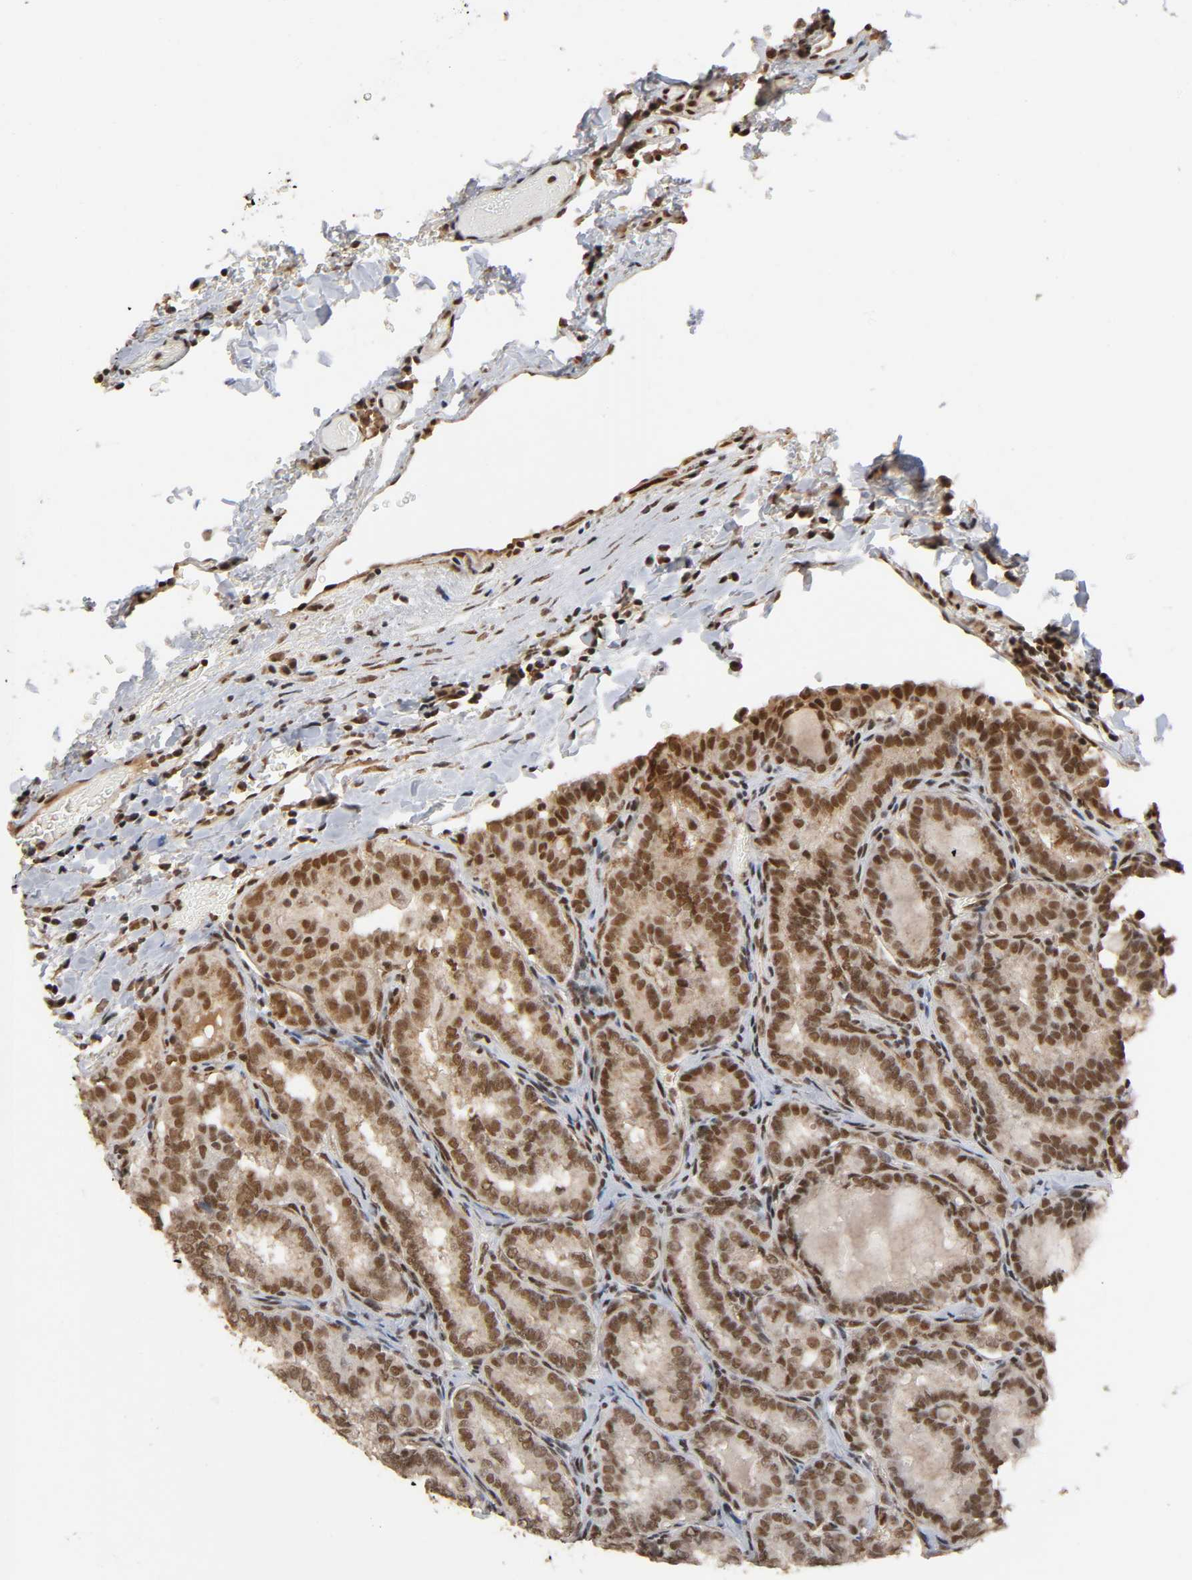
{"staining": {"intensity": "moderate", "quantity": ">75%", "location": "cytoplasmic/membranous,nuclear"}, "tissue": "thyroid cancer", "cell_type": "Tumor cells", "image_type": "cancer", "snomed": [{"axis": "morphology", "description": "Papillary adenocarcinoma, NOS"}, {"axis": "topography", "description": "Thyroid gland"}], "caption": "Papillary adenocarcinoma (thyroid) stained with a protein marker demonstrates moderate staining in tumor cells.", "gene": "ZNF384", "patient": {"sex": "female", "age": 30}}